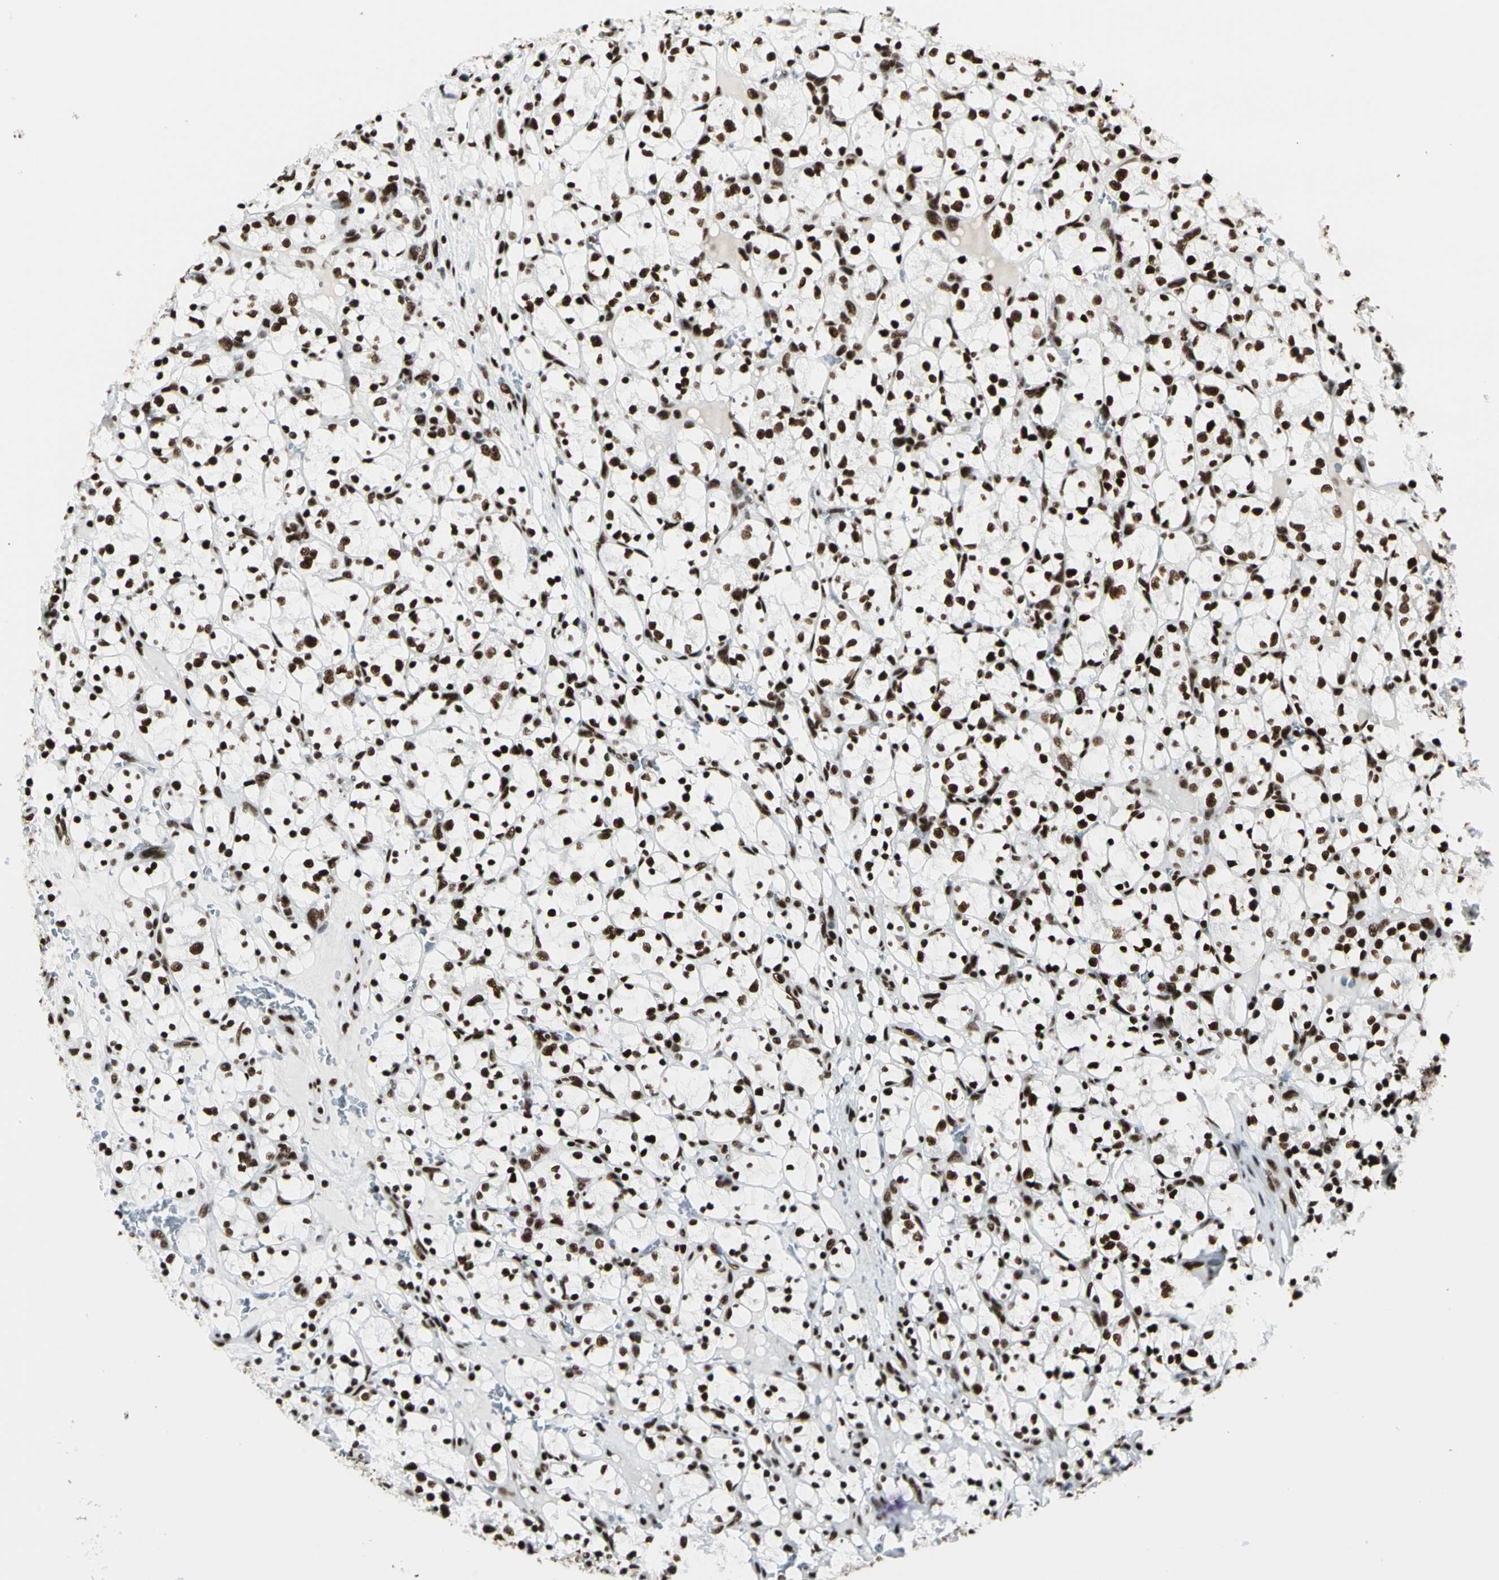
{"staining": {"intensity": "strong", "quantity": ">75%", "location": "nuclear"}, "tissue": "renal cancer", "cell_type": "Tumor cells", "image_type": "cancer", "snomed": [{"axis": "morphology", "description": "Adenocarcinoma, NOS"}, {"axis": "topography", "description": "Kidney"}], "caption": "Immunohistochemical staining of renal adenocarcinoma displays high levels of strong nuclear protein positivity in approximately >75% of tumor cells.", "gene": "CCAR1", "patient": {"sex": "female", "age": 69}}